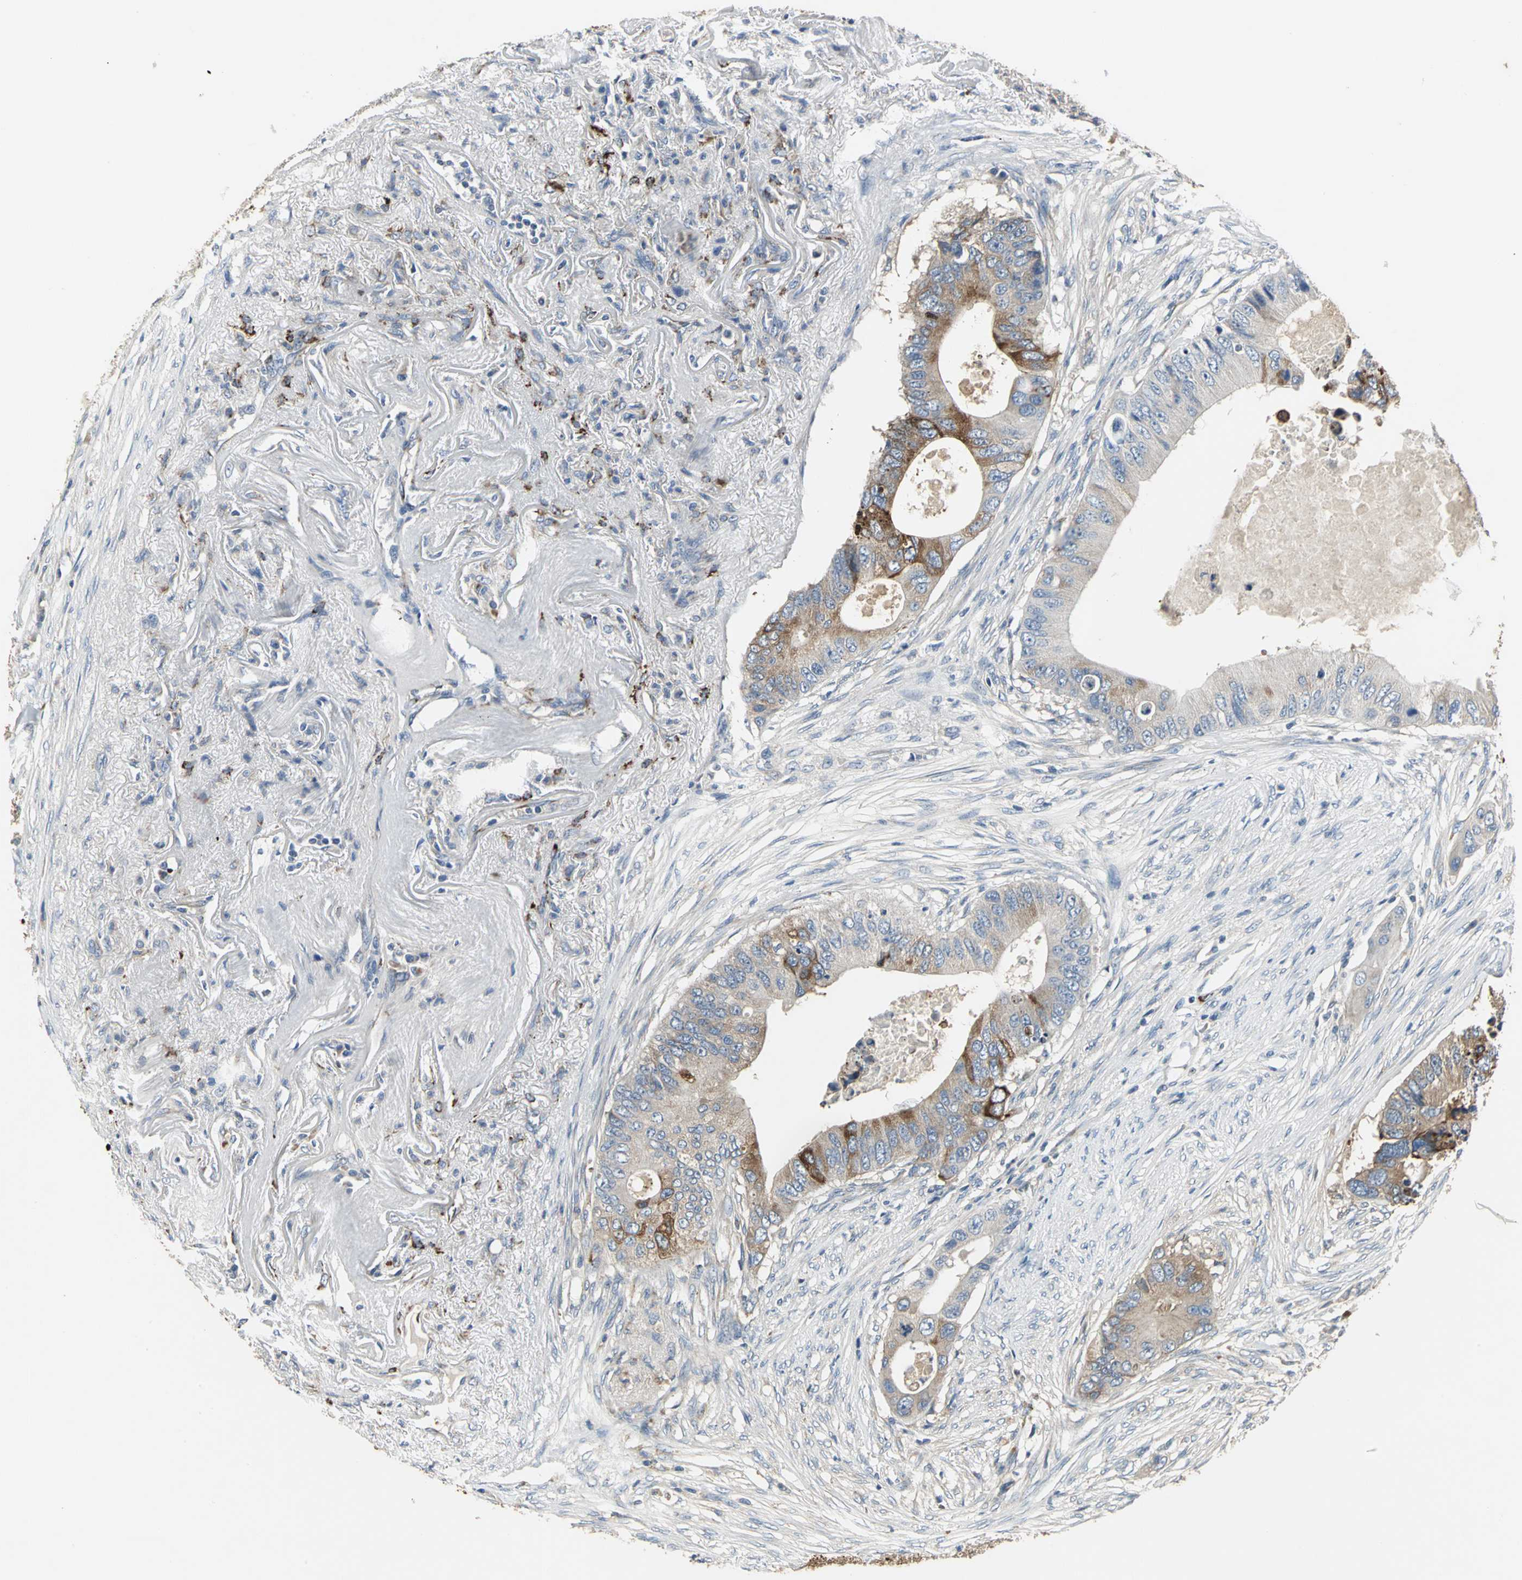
{"staining": {"intensity": "strong", "quantity": "25%-75%", "location": "cytoplasmic/membranous"}, "tissue": "colorectal cancer", "cell_type": "Tumor cells", "image_type": "cancer", "snomed": [{"axis": "morphology", "description": "Adenocarcinoma, NOS"}, {"axis": "topography", "description": "Colon"}], "caption": "High-power microscopy captured an immunohistochemistry micrograph of colorectal adenocarcinoma, revealing strong cytoplasmic/membranous expression in about 25%-75% of tumor cells.", "gene": "B3GNT2", "patient": {"sex": "male", "age": 71}}